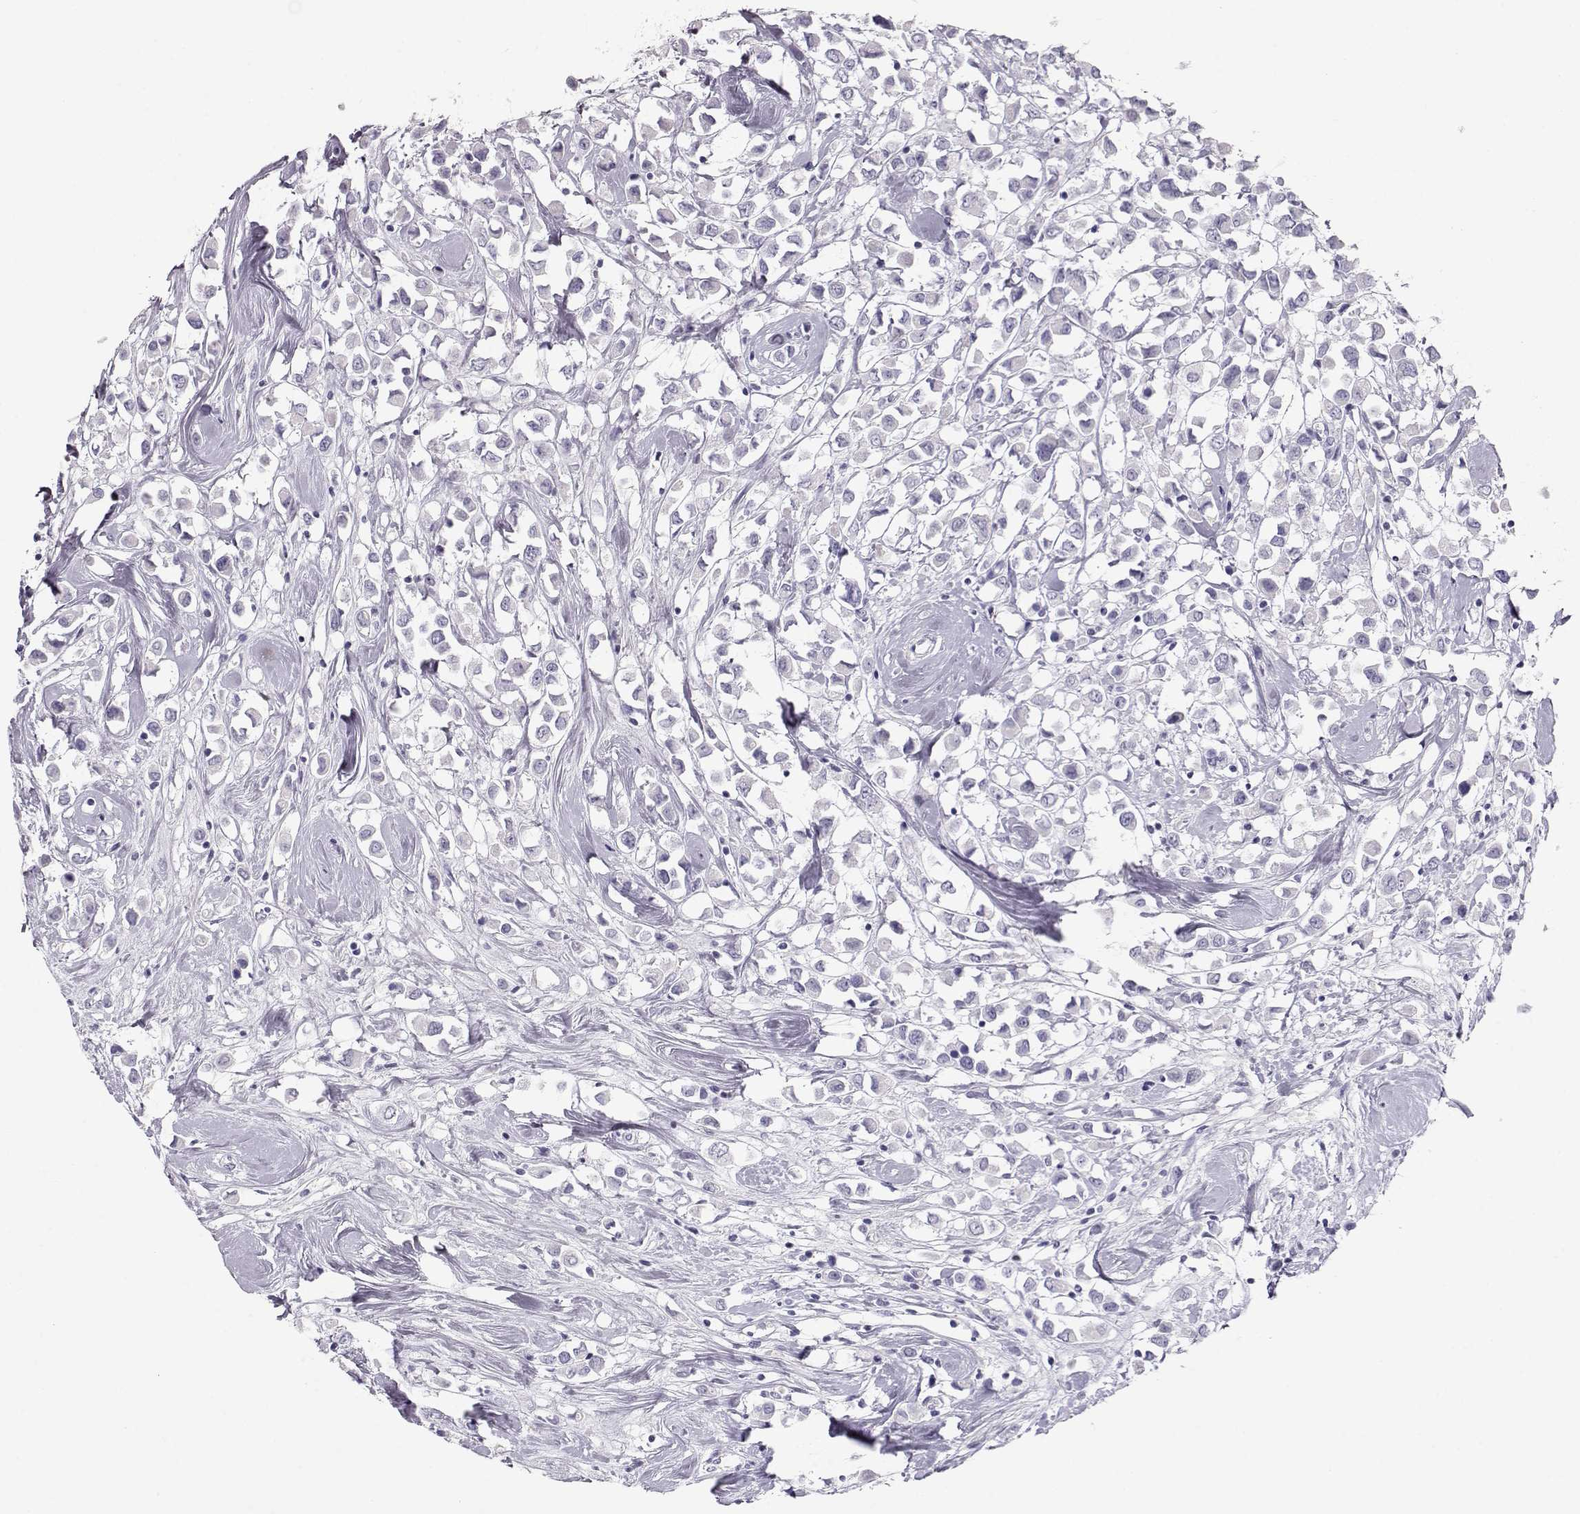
{"staining": {"intensity": "negative", "quantity": "none", "location": "none"}, "tissue": "breast cancer", "cell_type": "Tumor cells", "image_type": "cancer", "snomed": [{"axis": "morphology", "description": "Duct carcinoma"}, {"axis": "topography", "description": "Breast"}], "caption": "A histopathology image of breast intraductal carcinoma stained for a protein exhibits no brown staining in tumor cells.", "gene": "MIP", "patient": {"sex": "female", "age": 61}}